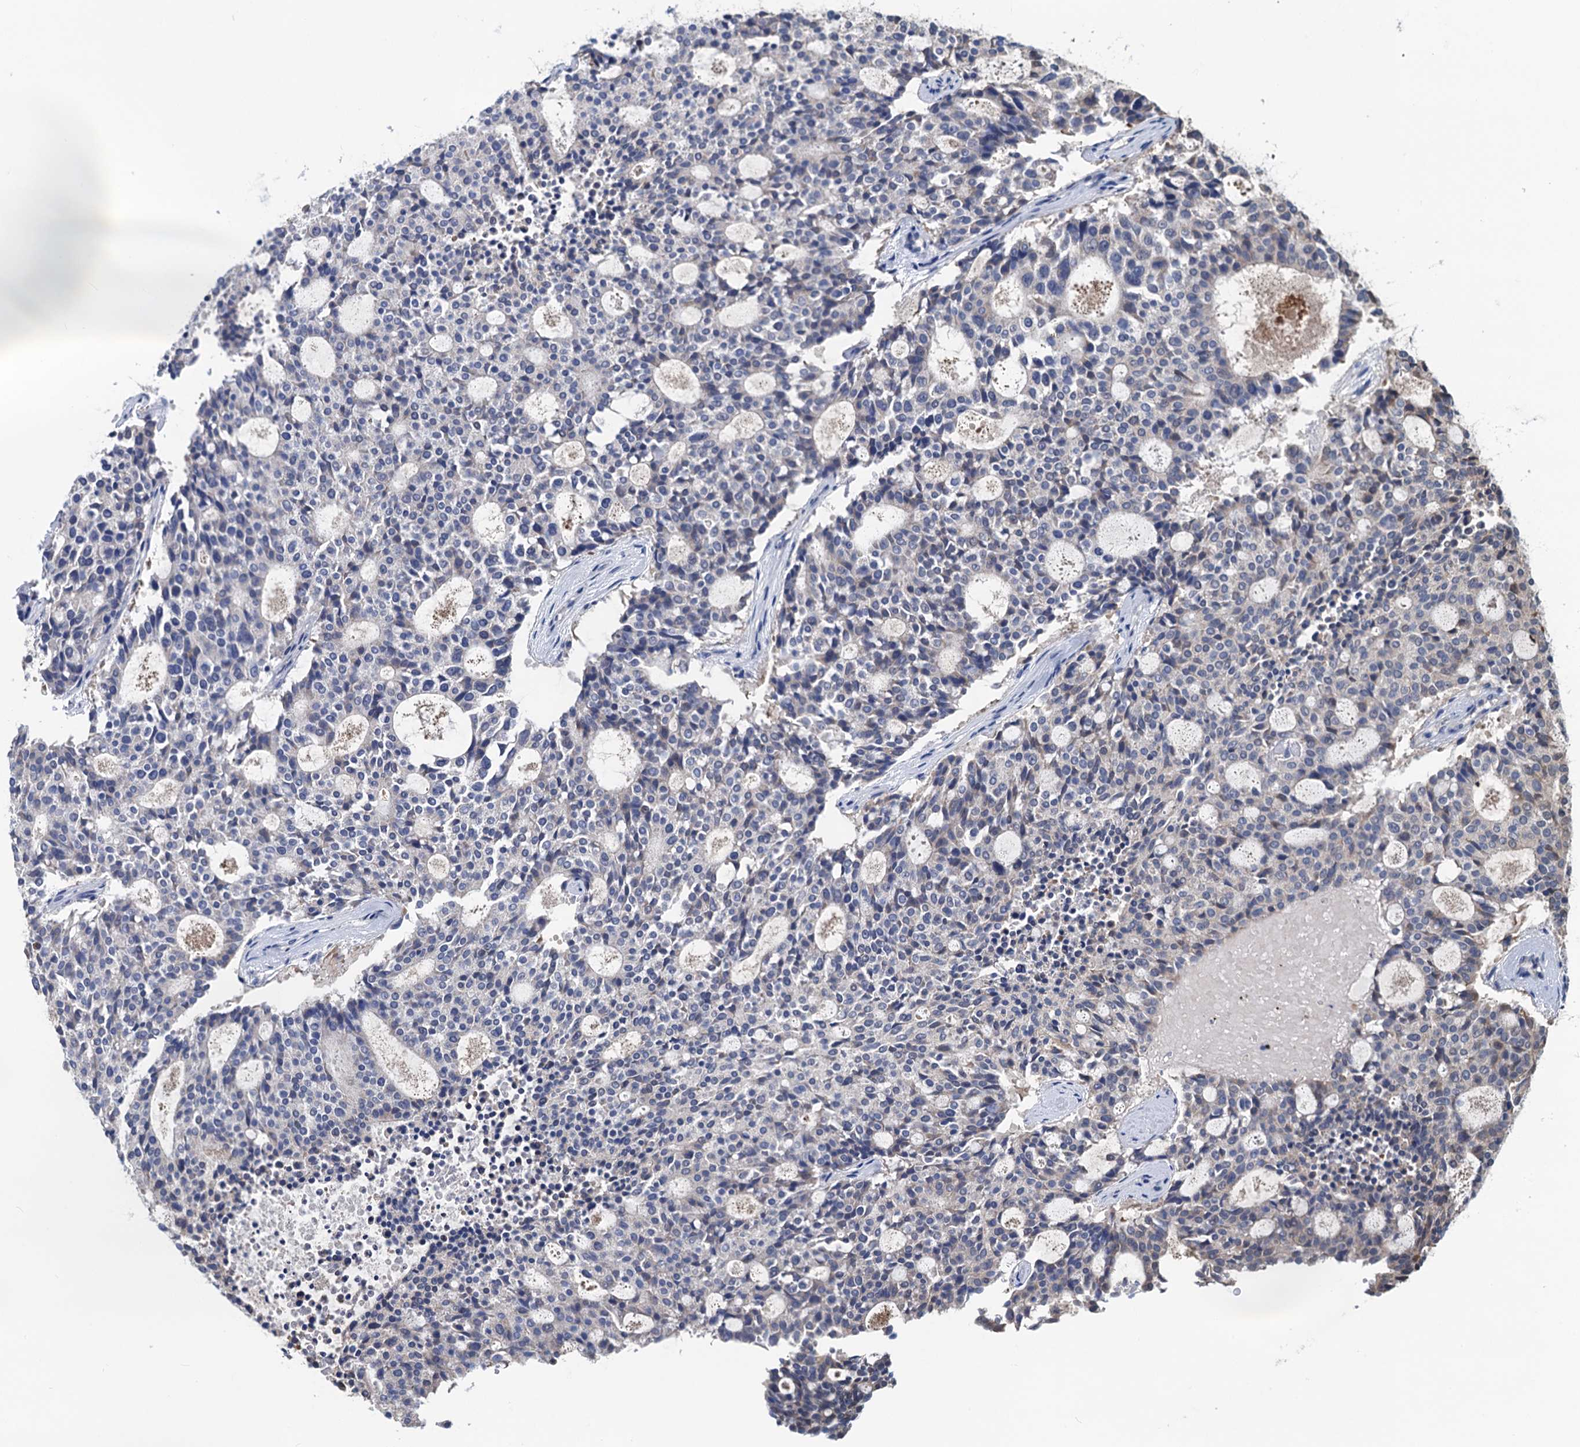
{"staining": {"intensity": "negative", "quantity": "none", "location": "none"}, "tissue": "carcinoid", "cell_type": "Tumor cells", "image_type": "cancer", "snomed": [{"axis": "morphology", "description": "Carcinoid, malignant, NOS"}, {"axis": "topography", "description": "Pancreas"}], "caption": "DAB immunohistochemical staining of carcinoid displays no significant positivity in tumor cells.", "gene": "RTKN2", "patient": {"sex": "female", "age": 54}}